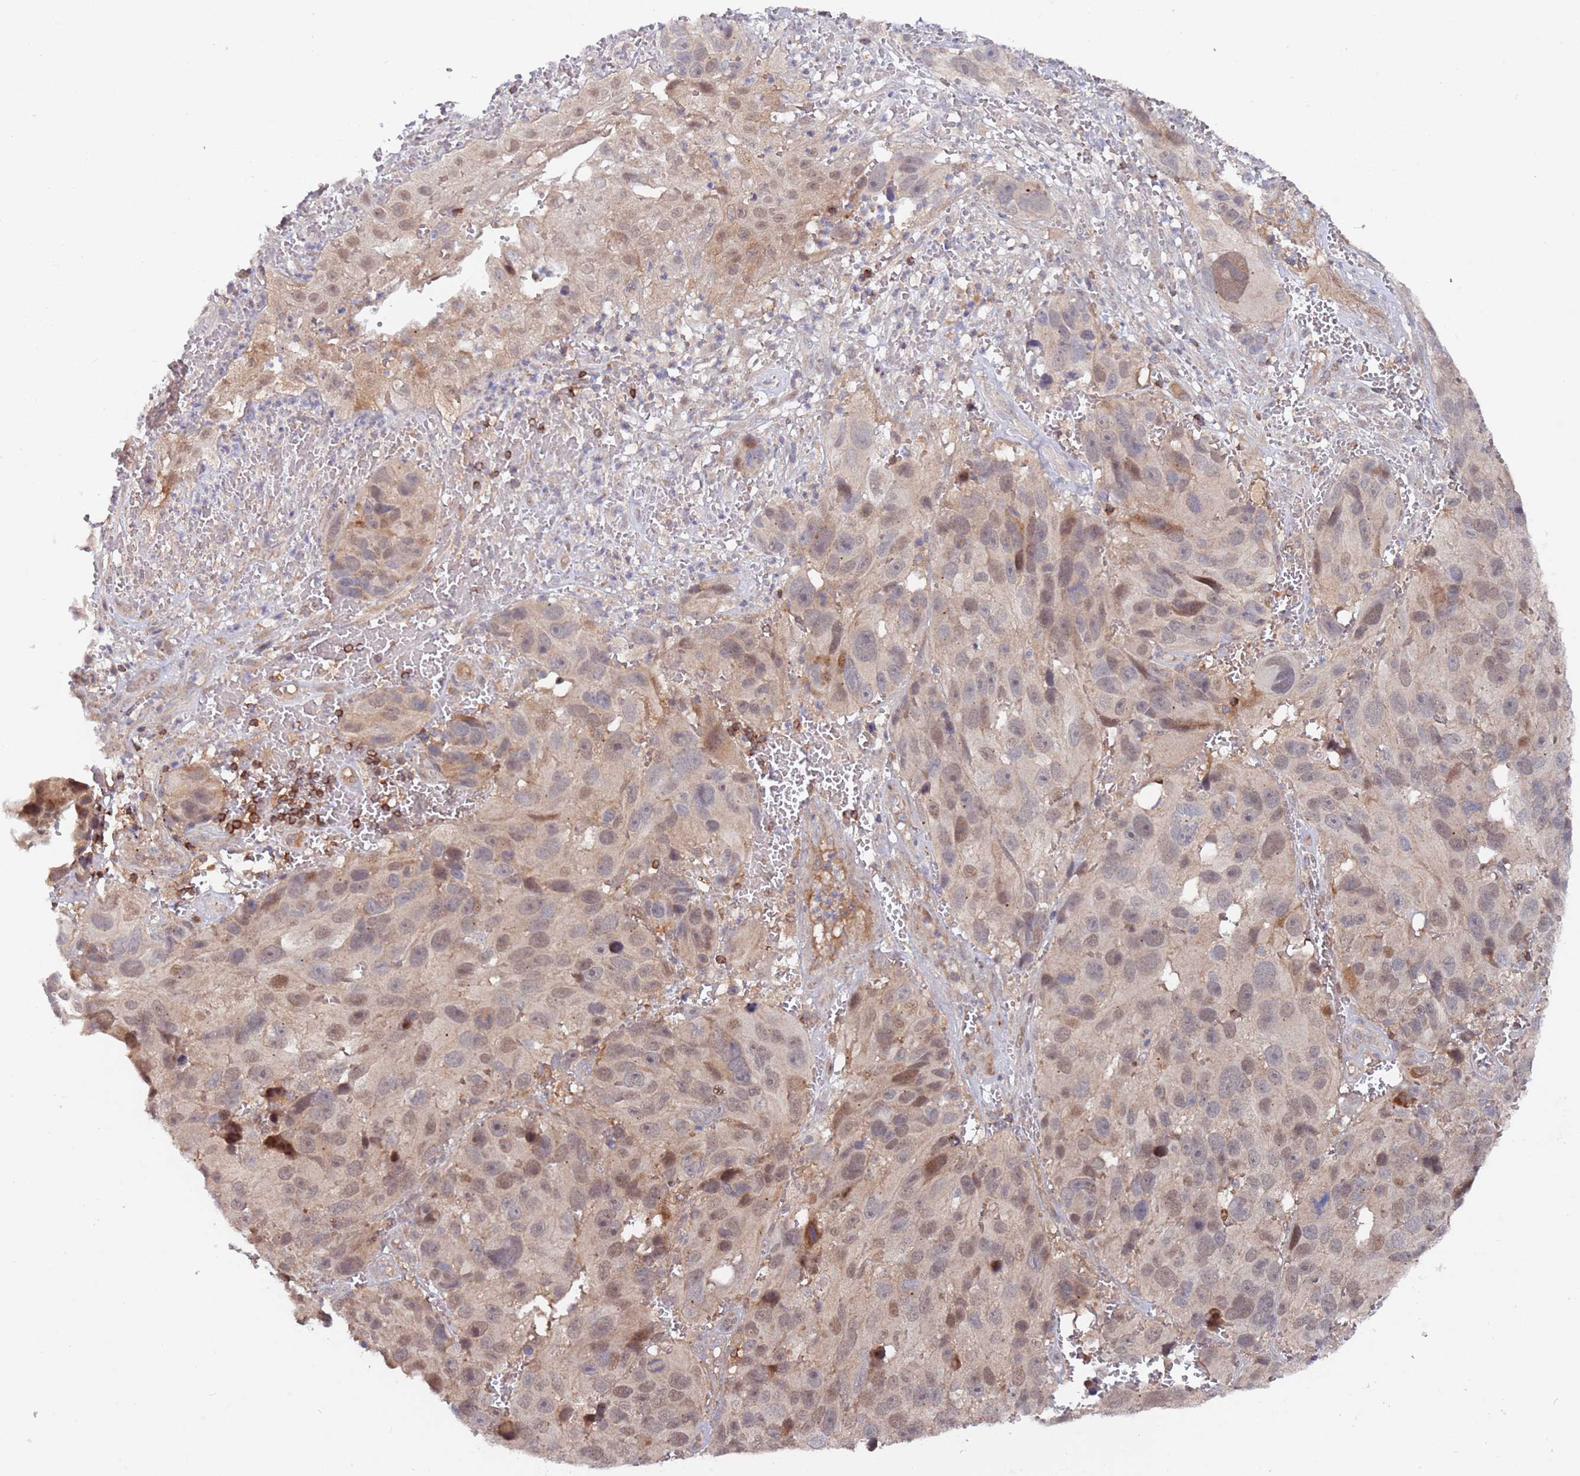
{"staining": {"intensity": "moderate", "quantity": "<25%", "location": "nuclear"}, "tissue": "melanoma", "cell_type": "Tumor cells", "image_type": "cancer", "snomed": [{"axis": "morphology", "description": "Malignant melanoma, NOS"}, {"axis": "topography", "description": "Skin"}], "caption": "Melanoma tissue displays moderate nuclear staining in approximately <25% of tumor cells, visualized by immunohistochemistry.", "gene": "DDX60", "patient": {"sex": "male", "age": 84}}